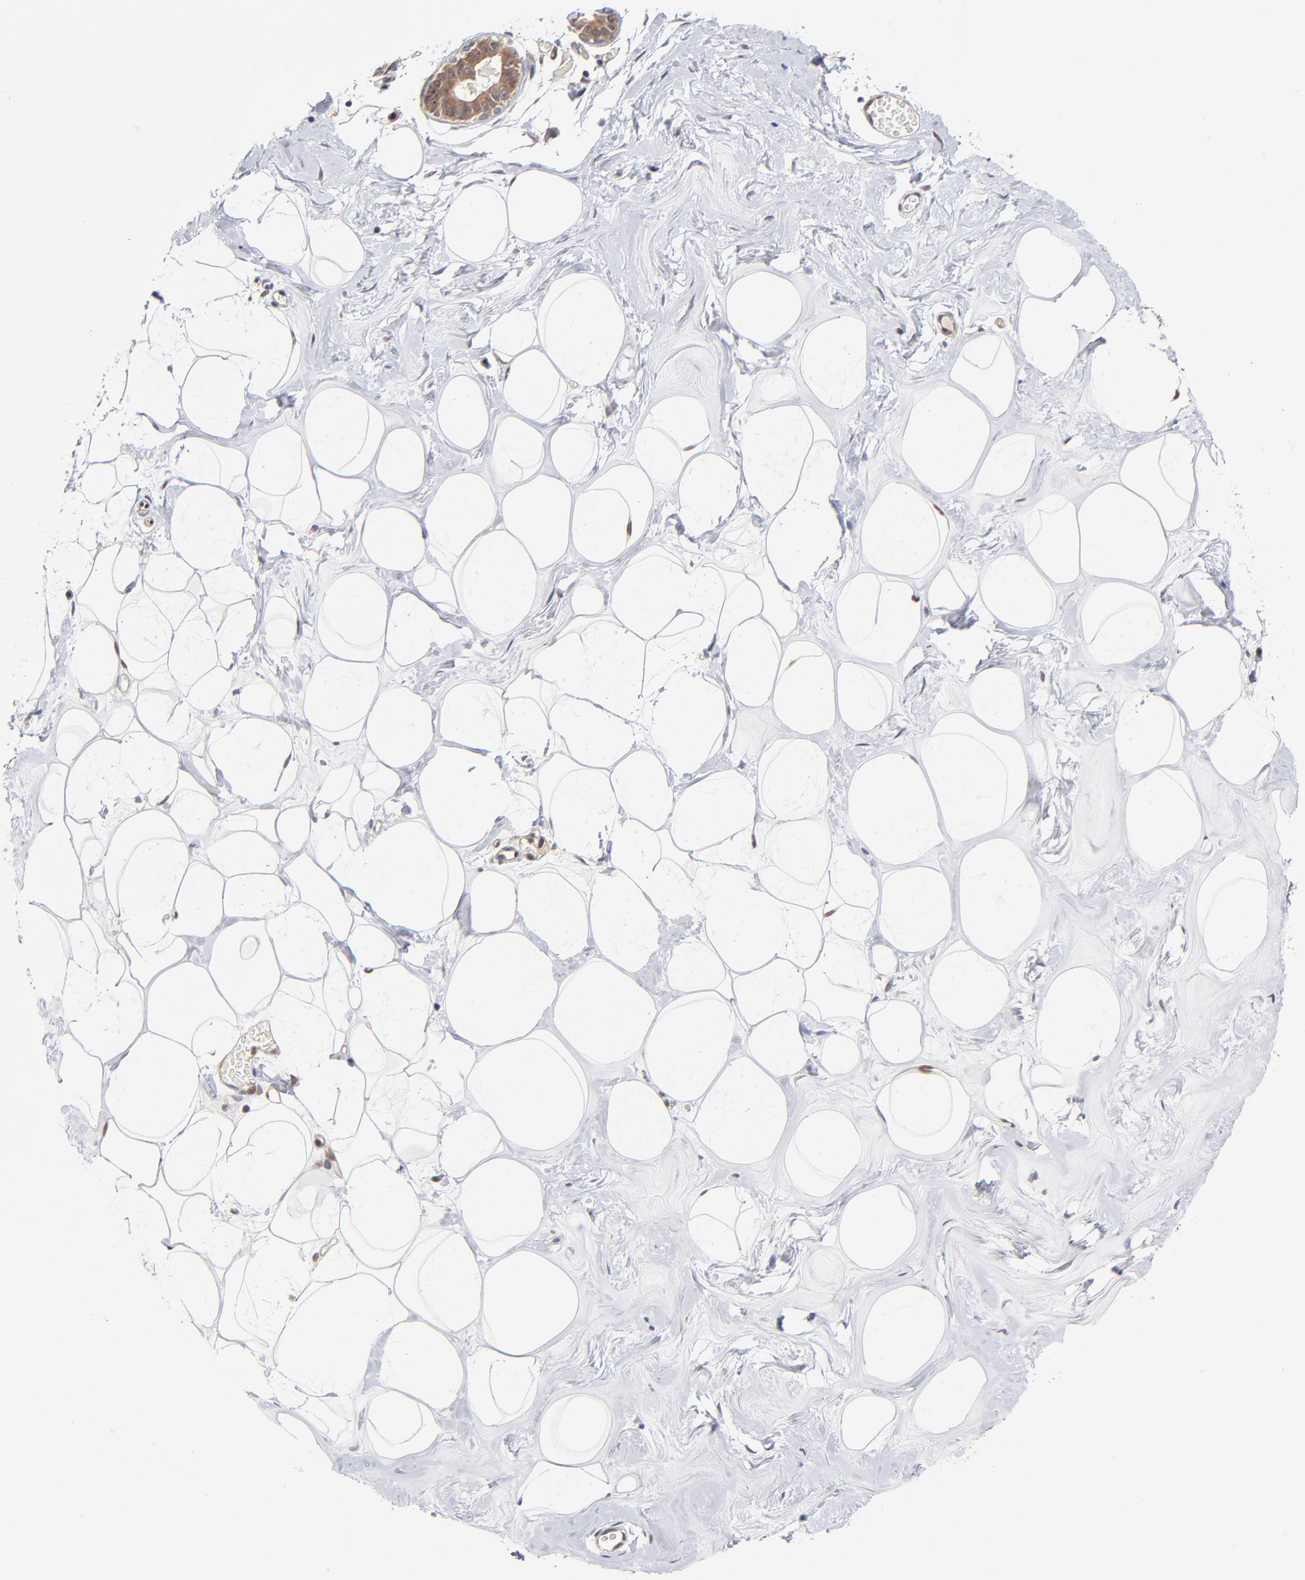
{"staining": {"intensity": "weak", "quantity": "25%-75%", "location": "nuclear"}, "tissue": "breast", "cell_type": "Adipocytes", "image_type": "normal", "snomed": [{"axis": "morphology", "description": "Normal tissue, NOS"}, {"axis": "morphology", "description": "Fibrosis, NOS"}, {"axis": "topography", "description": "Breast"}], "caption": "Protein staining of normal breast demonstrates weak nuclear staining in about 25%-75% of adipocytes.", "gene": "ZNF10", "patient": {"sex": "female", "age": 39}}